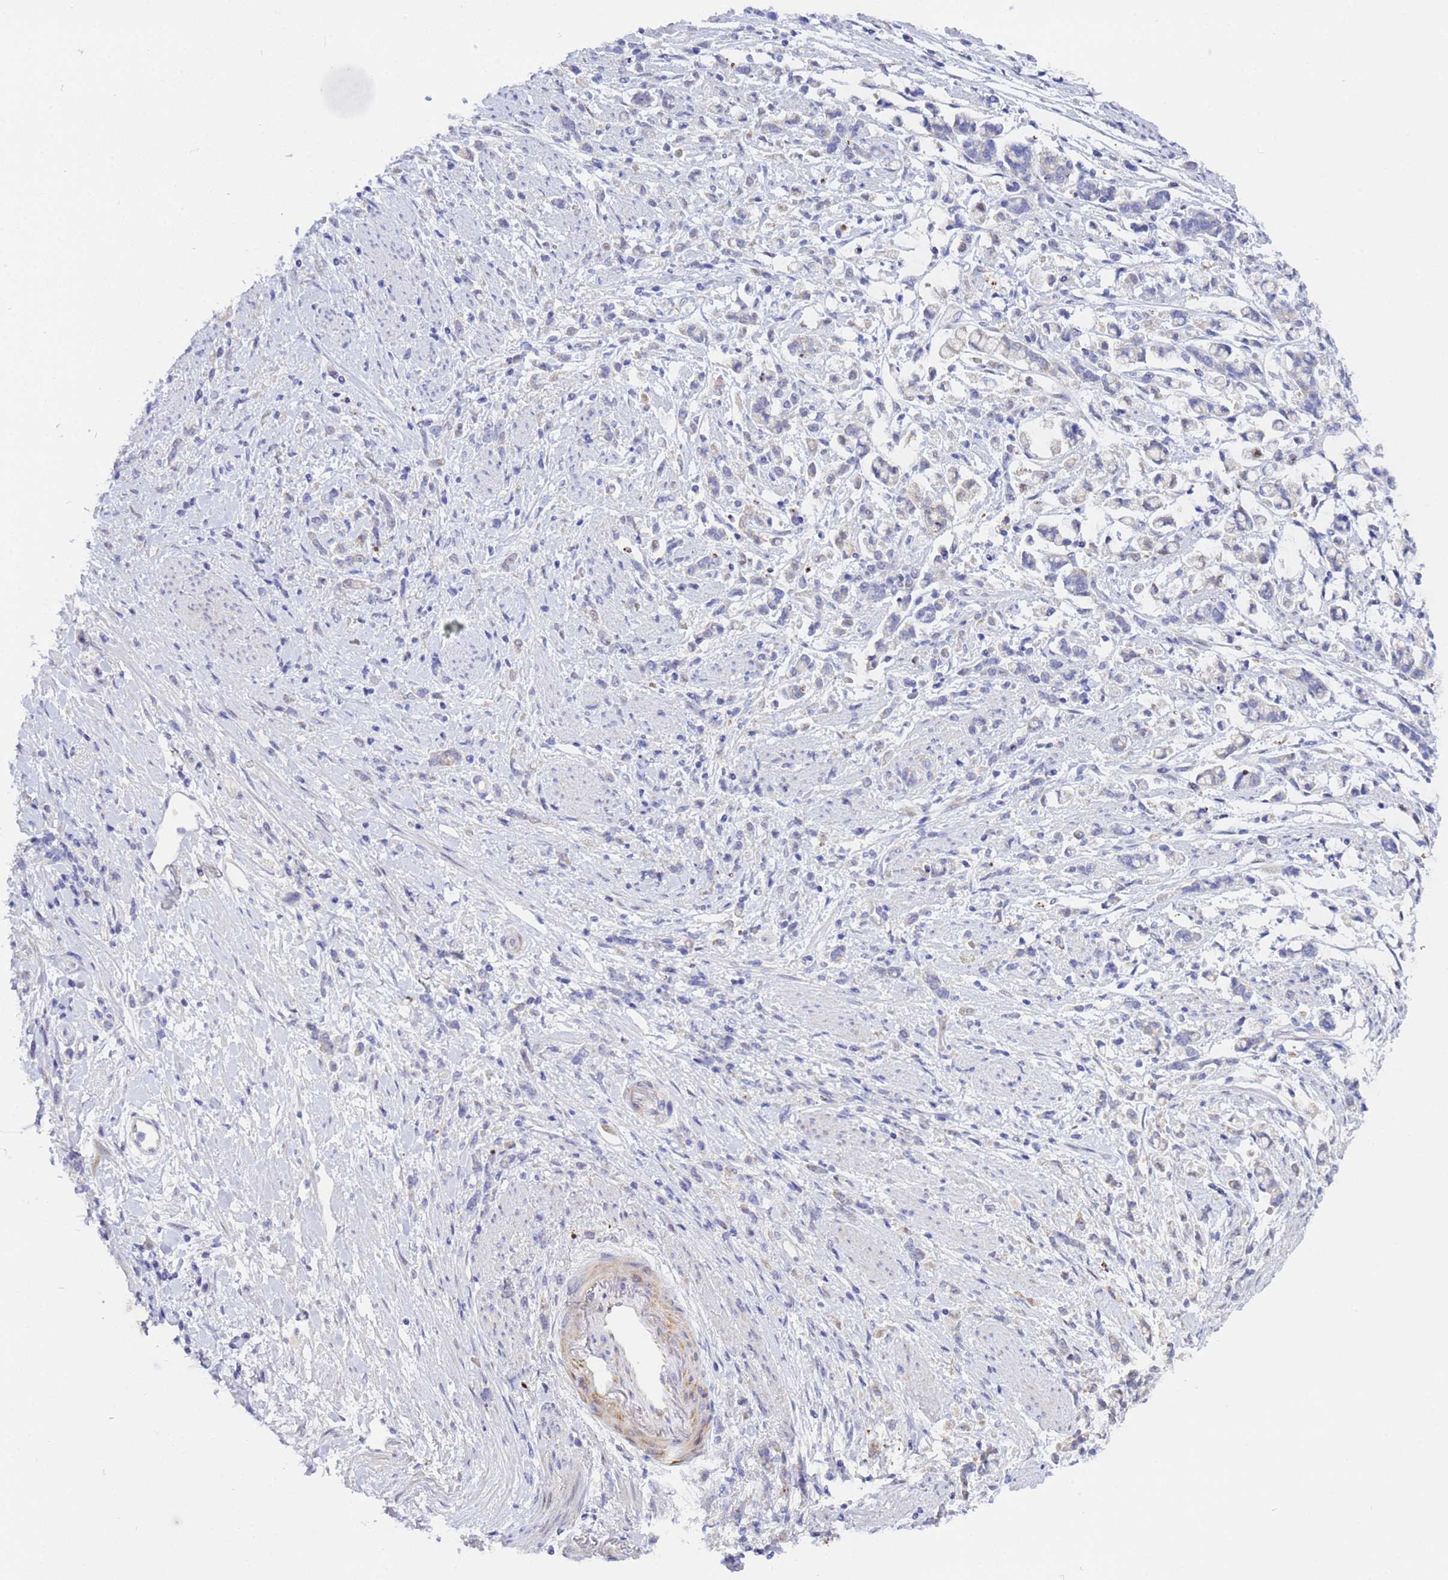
{"staining": {"intensity": "negative", "quantity": "none", "location": "none"}, "tissue": "stomach cancer", "cell_type": "Tumor cells", "image_type": "cancer", "snomed": [{"axis": "morphology", "description": "Adenocarcinoma, NOS"}, {"axis": "topography", "description": "Stomach"}], "caption": "DAB immunohistochemical staining of stomach cancer (adenocarcinoma) displays no significant staining in tumor cells.", "gene": "PPP6R1", "patient": {"sex": "female", "age": 60}}